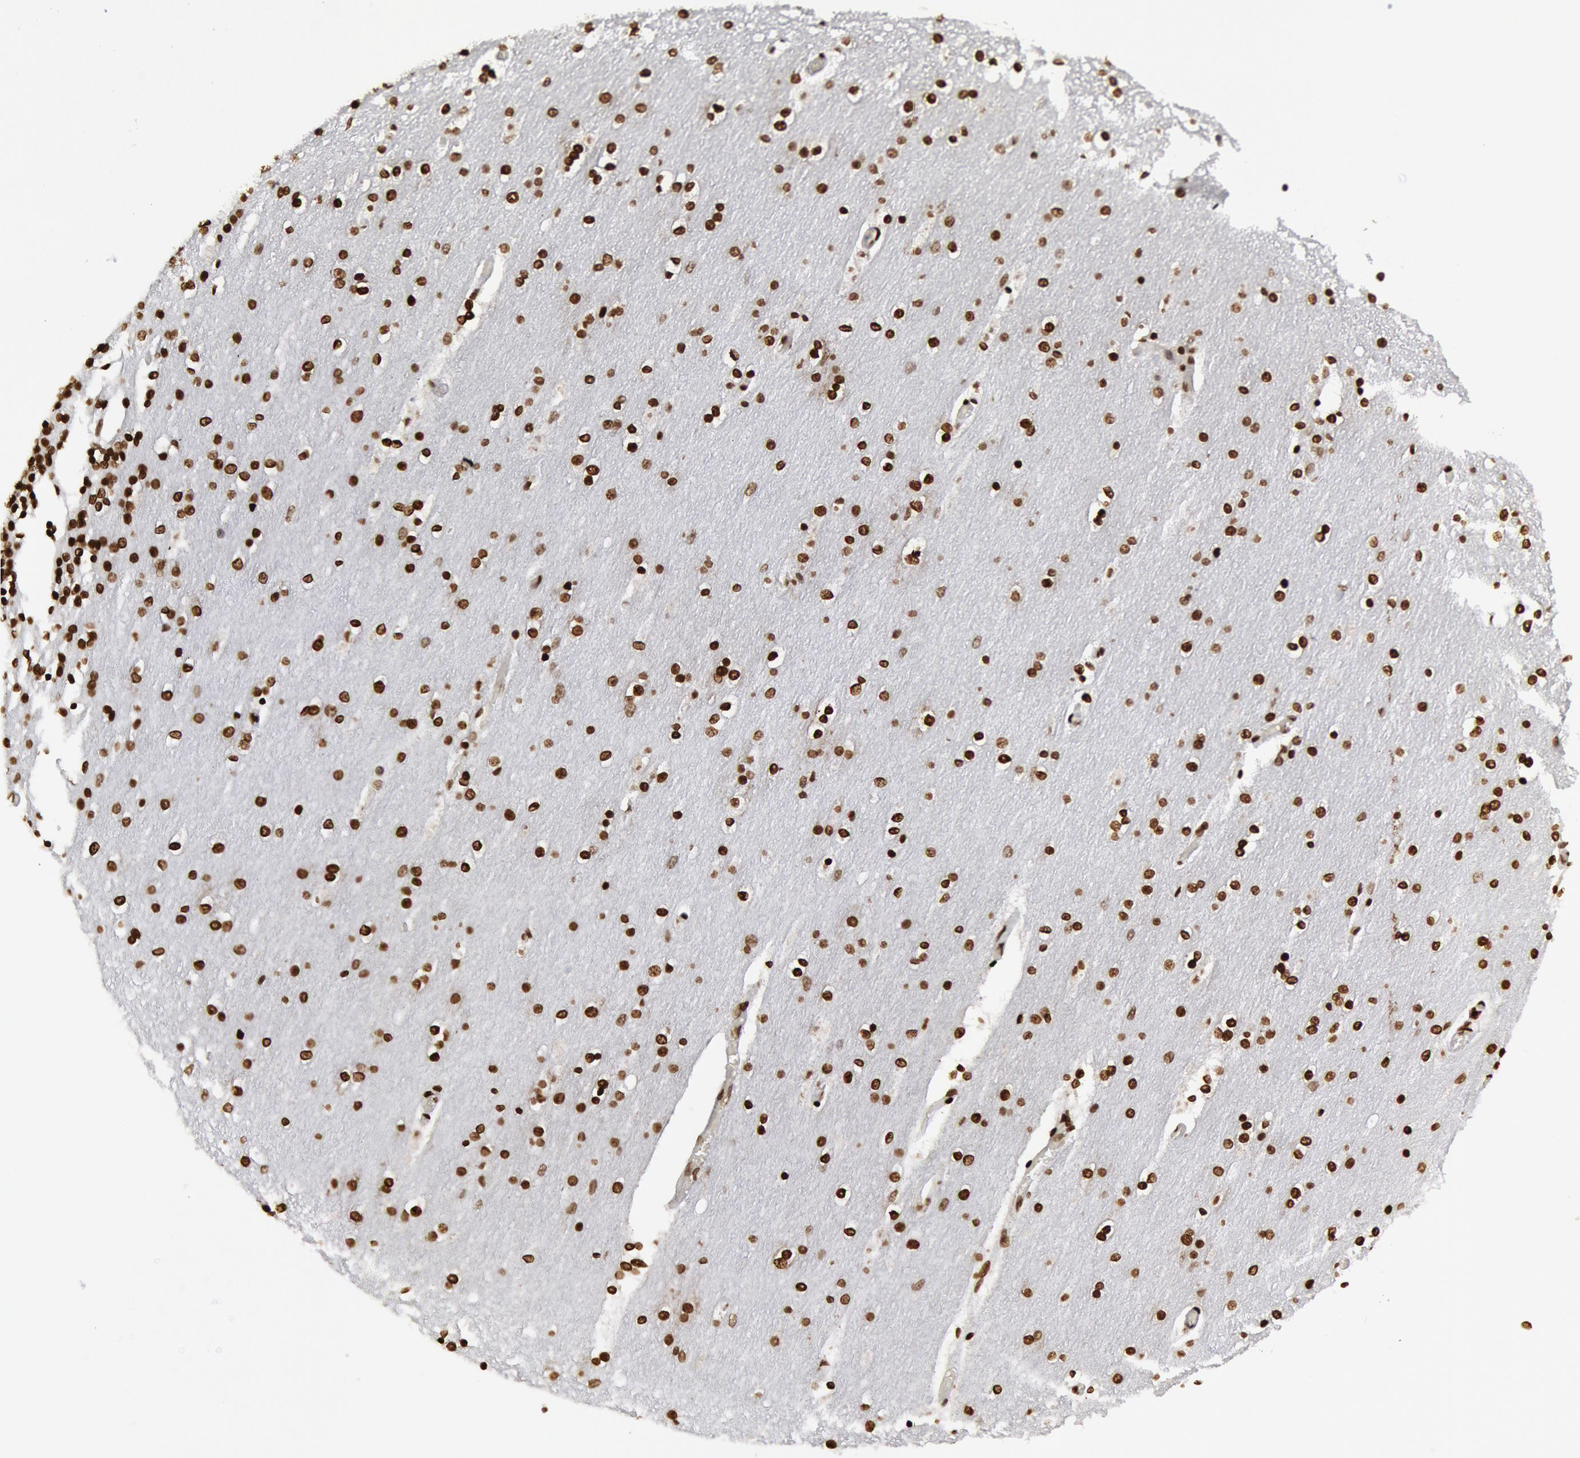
{"staining": {"intensity": "strong", "quantity": ">75%", "location": "nuclear"}, "tissue": "cerebellum", "cell_type": "Cells in granular layer", "image_type": "normal", "snomed": [{"axis": "morphology", "description": "Normal tissue, NOS"}, {"axis": "topography", "description": "Cerebellum"}], "caption": "Brown immunohistochemical staining in normal cerebellum reveals strong nuclear staining in approximately >75% of cells in granular layer.", "gene": "MECP2", "patient": {"sex": "female", "age": 54}}